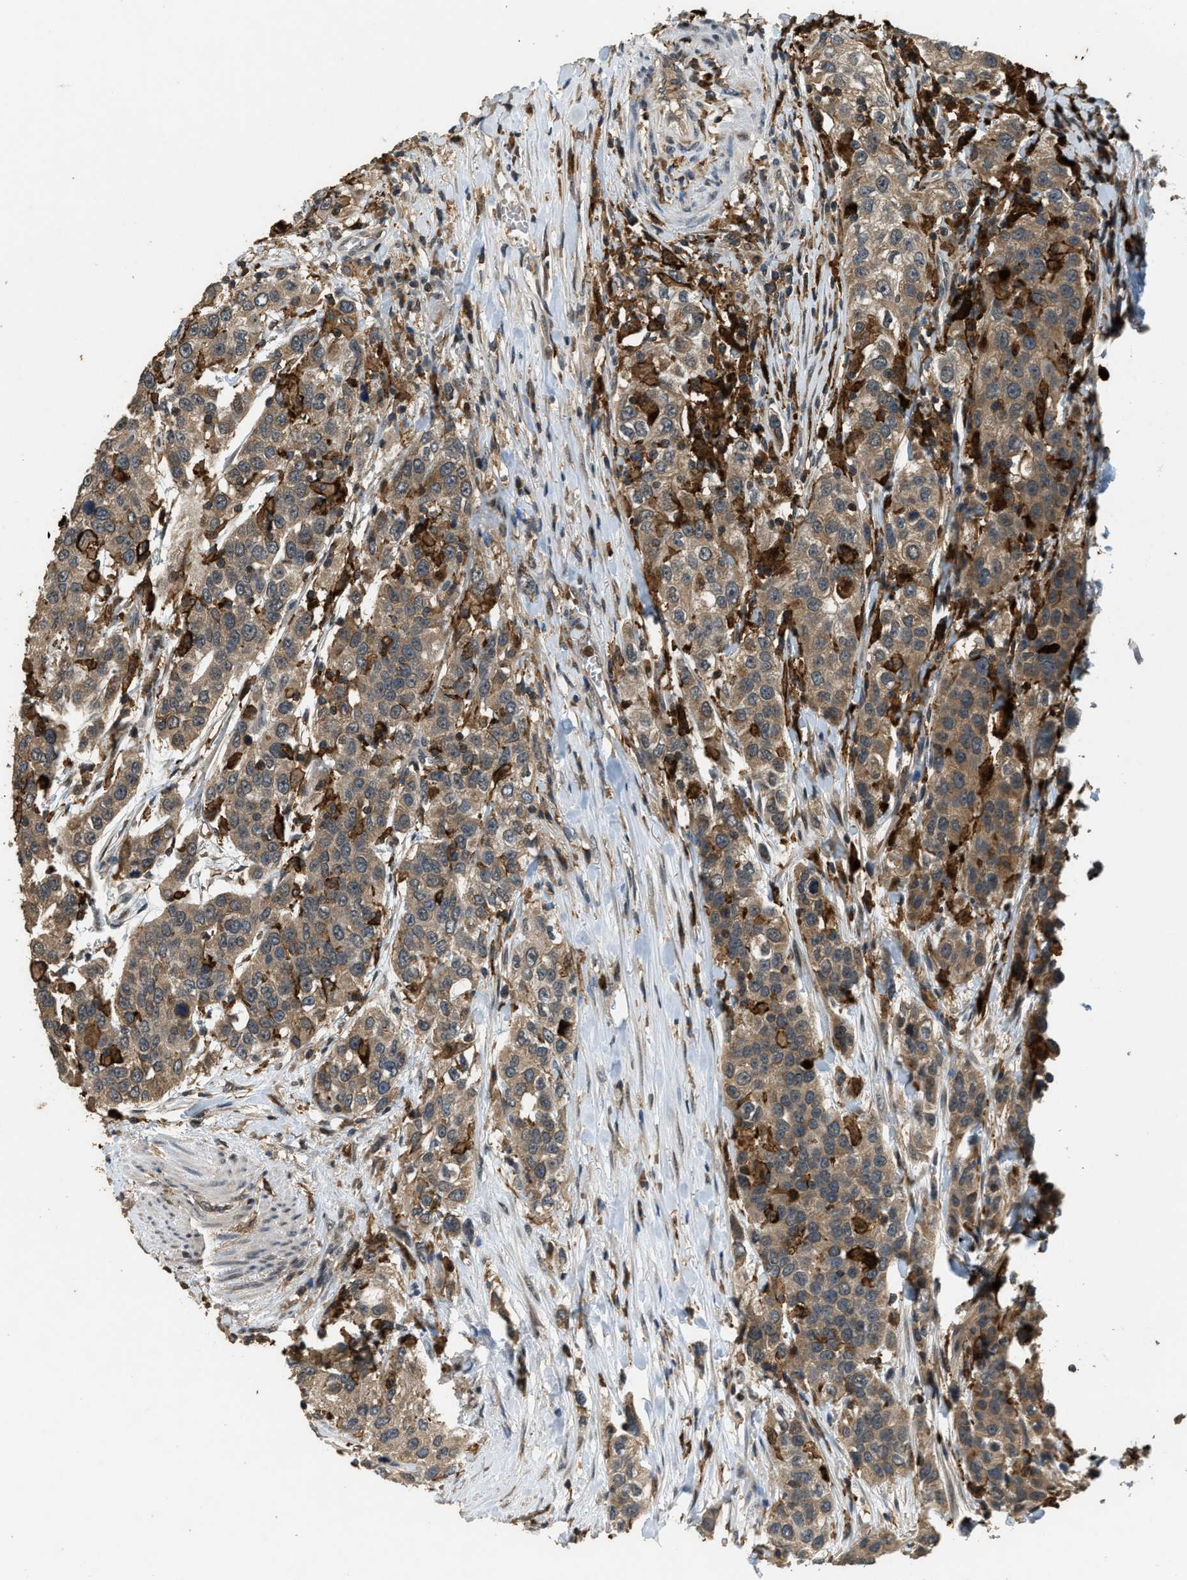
{"staining": {"intensity": "moderate", "quantity": ">75%", "location": "cytoplasmic/membranous"}, "tissue": "urothelial cancer", "cell_type": "Tumor cells", "image_type": "cancer", "snomed": [{"axis": "morphology", "description": "Urothelial carcinoma, High grade"}, {"axis": "topography", "description": "Urinary bladder"}], "caption": "Protein expression analysis of urothelial cancer exhibits moderate cytoplasmic/membranous positivity in approximately >75% of tumor cells. (DAB = brown stain, brightfield microscopy at high magnification).", "gene": "RNF141", "patient": {"sex": "female", "age": 80}}